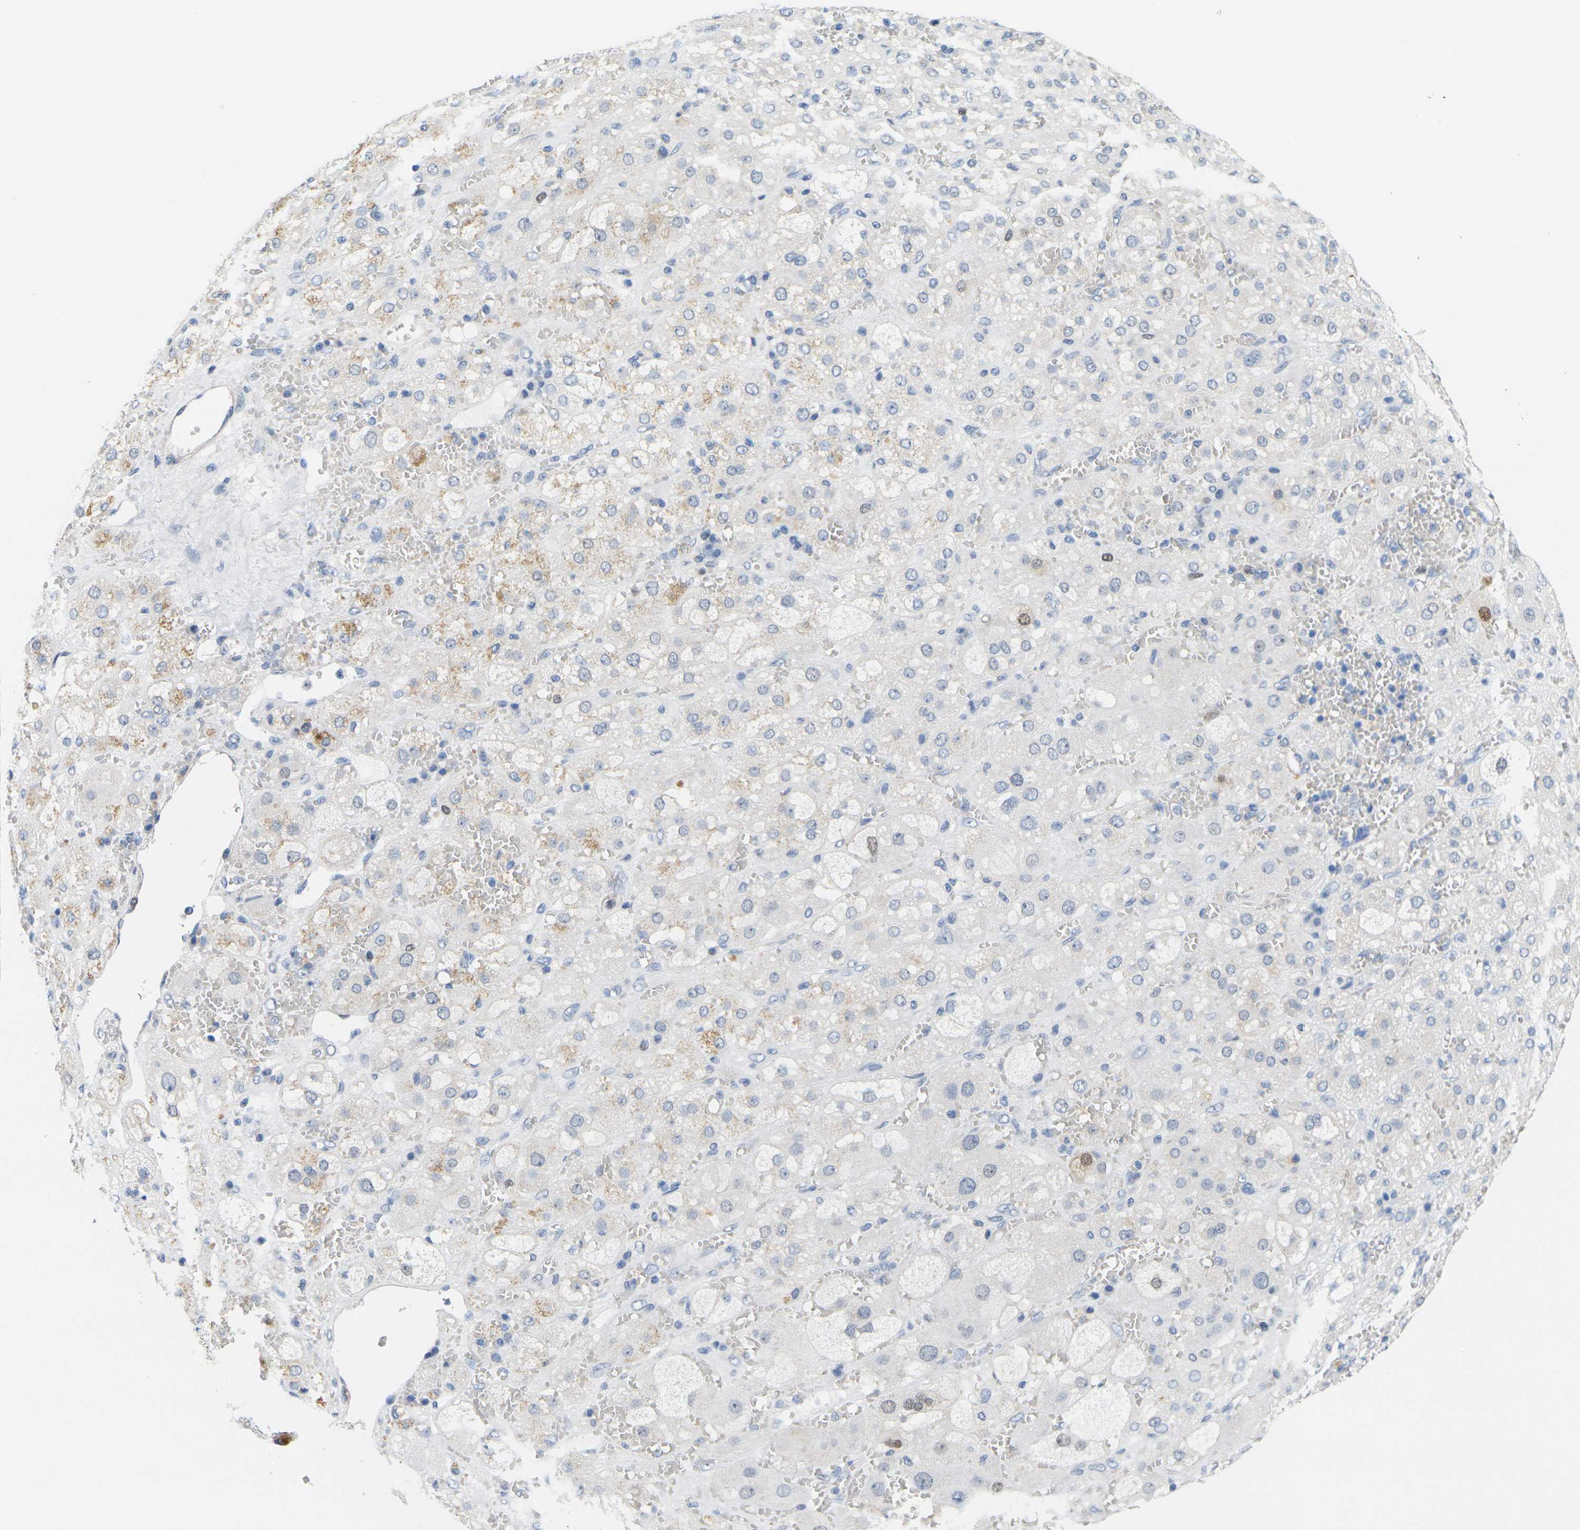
{"staining": {"intensity": "moderate", "quantity": "<25%", "location": "cytoplasmic/membranous,nuclear"}, "tissue": "adrenal gland", "cell_type": "Glandular cells", "image_type": "normal", "snomed": [{"axis": "morphology", "description": "Normal tissue, NOS"}, {"axis": "topography", "description": "Adrenal gland"}], "caption": "IHC staining of unremarkable adrenal gland, which displays low levels of moderate cytoplasmic/membranous,nuclear expression in approximately <25% of glandular cells indicating moderate cytoplasmic/membranous,nuclear protein positivity. The staining was performed using DAB (brown) for protein detection and nuclei were counterstained in hematoxylin (blue).", "gene": "CDK2", "patient": {"sex": "female", "age": 47}}